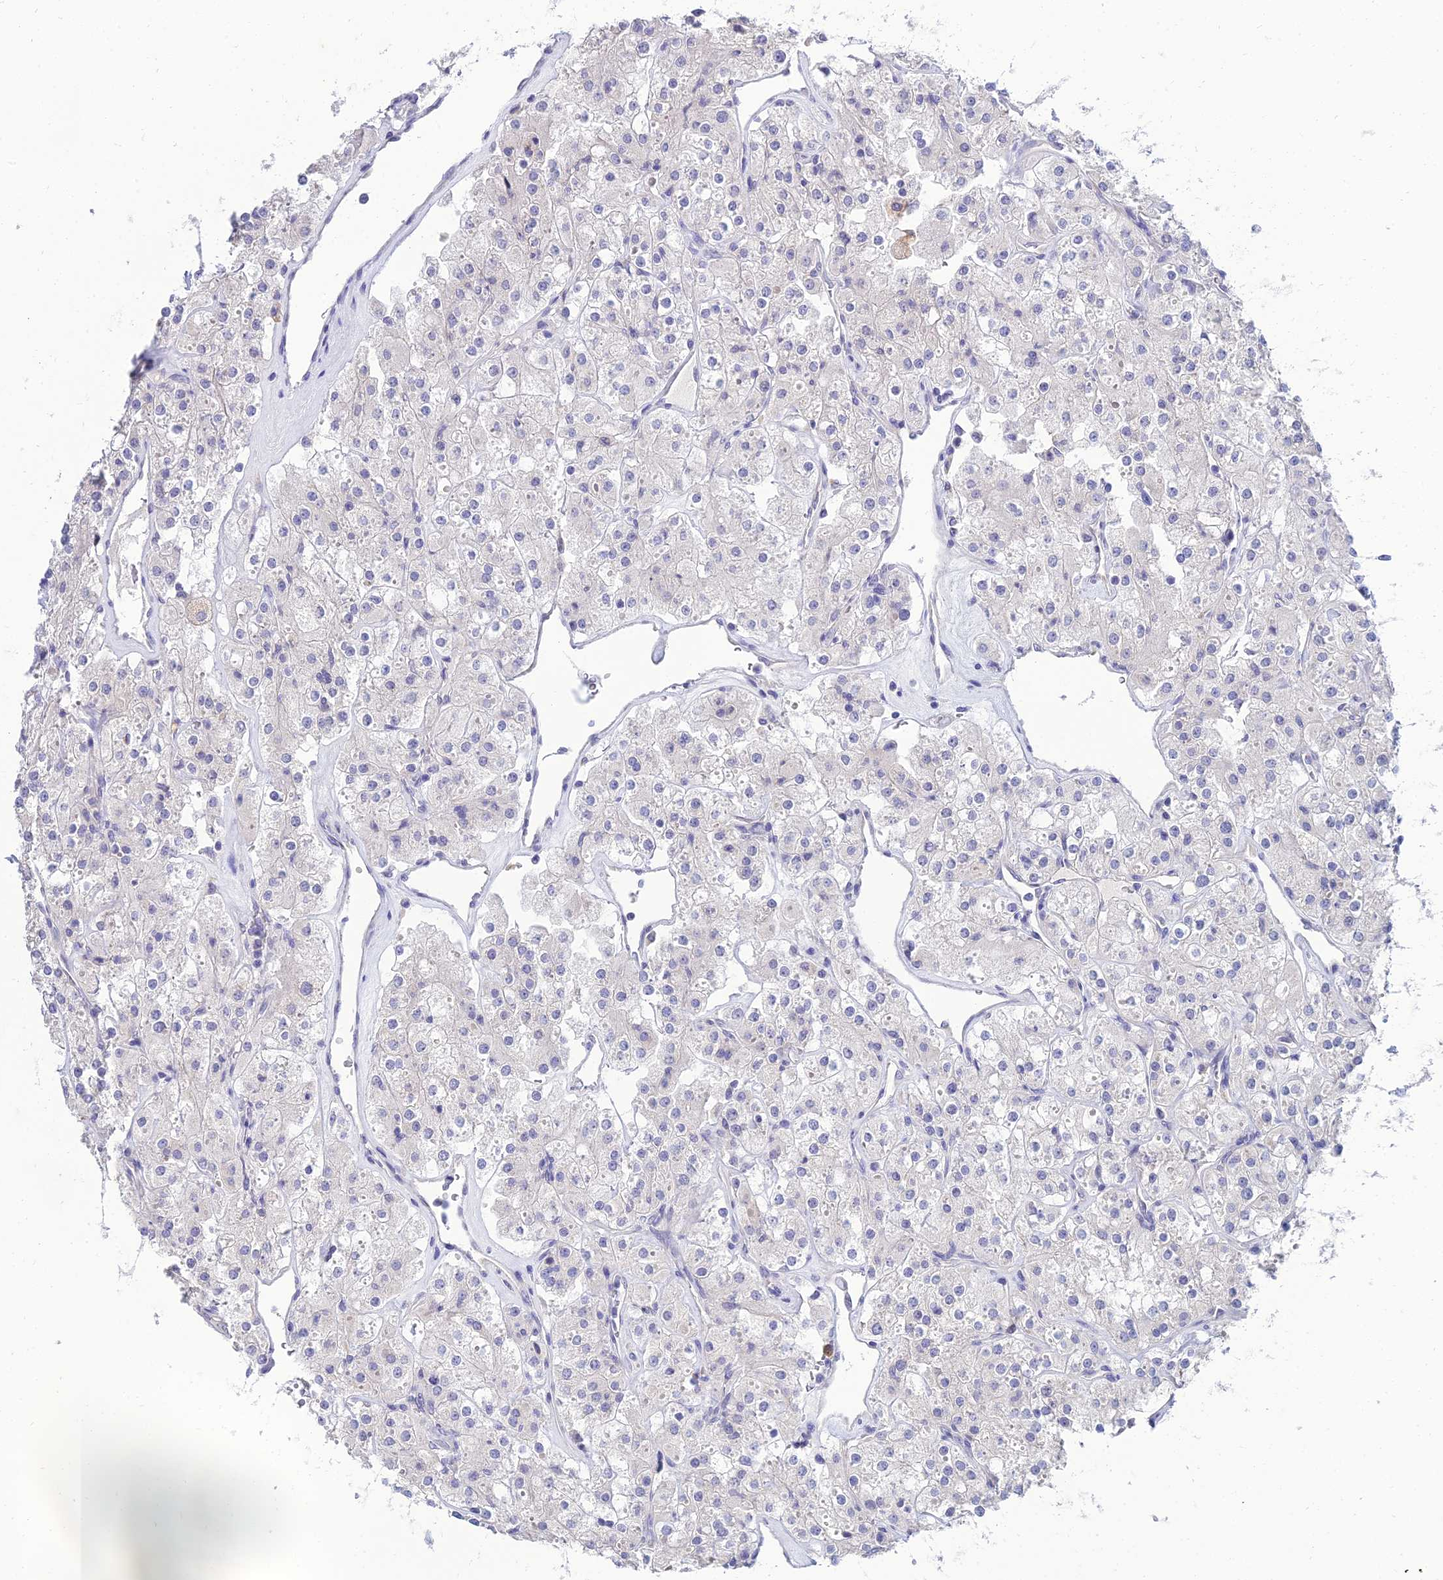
{"staining": {"intensity": "negative", "quantity": "none", "location": "none"}, "tissue": "renal cancer", "cell_type": "Tumor cells", "image_type": "cancer", "snomed": [{"axis": "morphology", "description": "Adenocarcinoma, NOS"}, {"axis": "topography", "description": "Kidney"}], "caption": "There is no significant positivity in tumor cells of renal cancer (adenocarcinoma).", "gene": "NPY", "patient": {"sex": "male", "age": 77}}